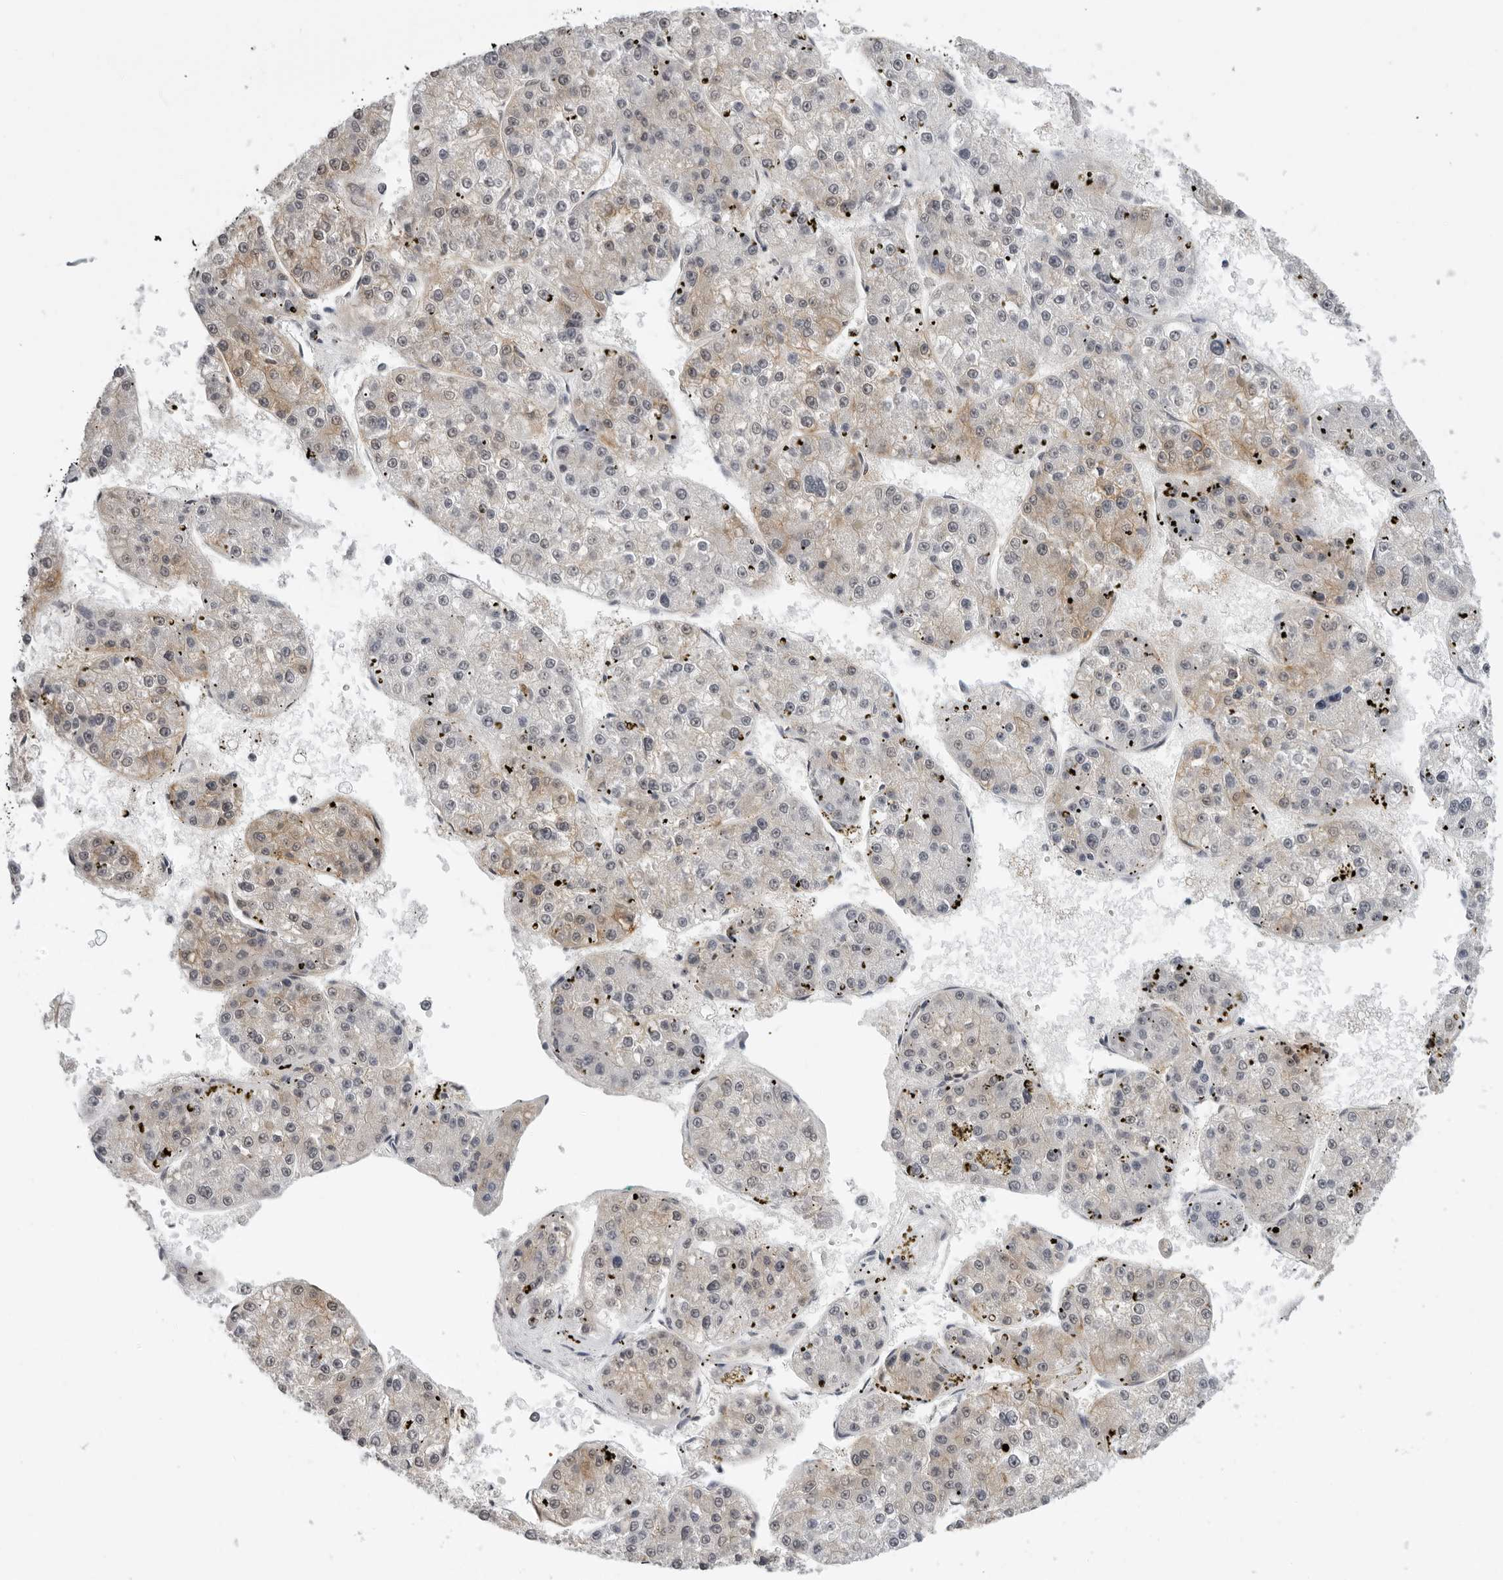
{"staining": {"intensity": "weak", "quantity": "<25%", "location": "cytoplasmic/membranous"}, "tissue": "liver cancer", "cell_type": "Tumor cells", "image_type": "cancer", "snomed": [{"axis": "morphology", "description": "Carcinoma, Hepatocellular, NOS"}, {"axis": "topography", "description": "Liver"}], "caption": "Immunohistochemistry (IHC) of human liver cancer (hepatocellular carcinoma) shows no staining in tumor cells.", "gene": "HEPACAM", "patient": {"sex": "female", "age": 73}}